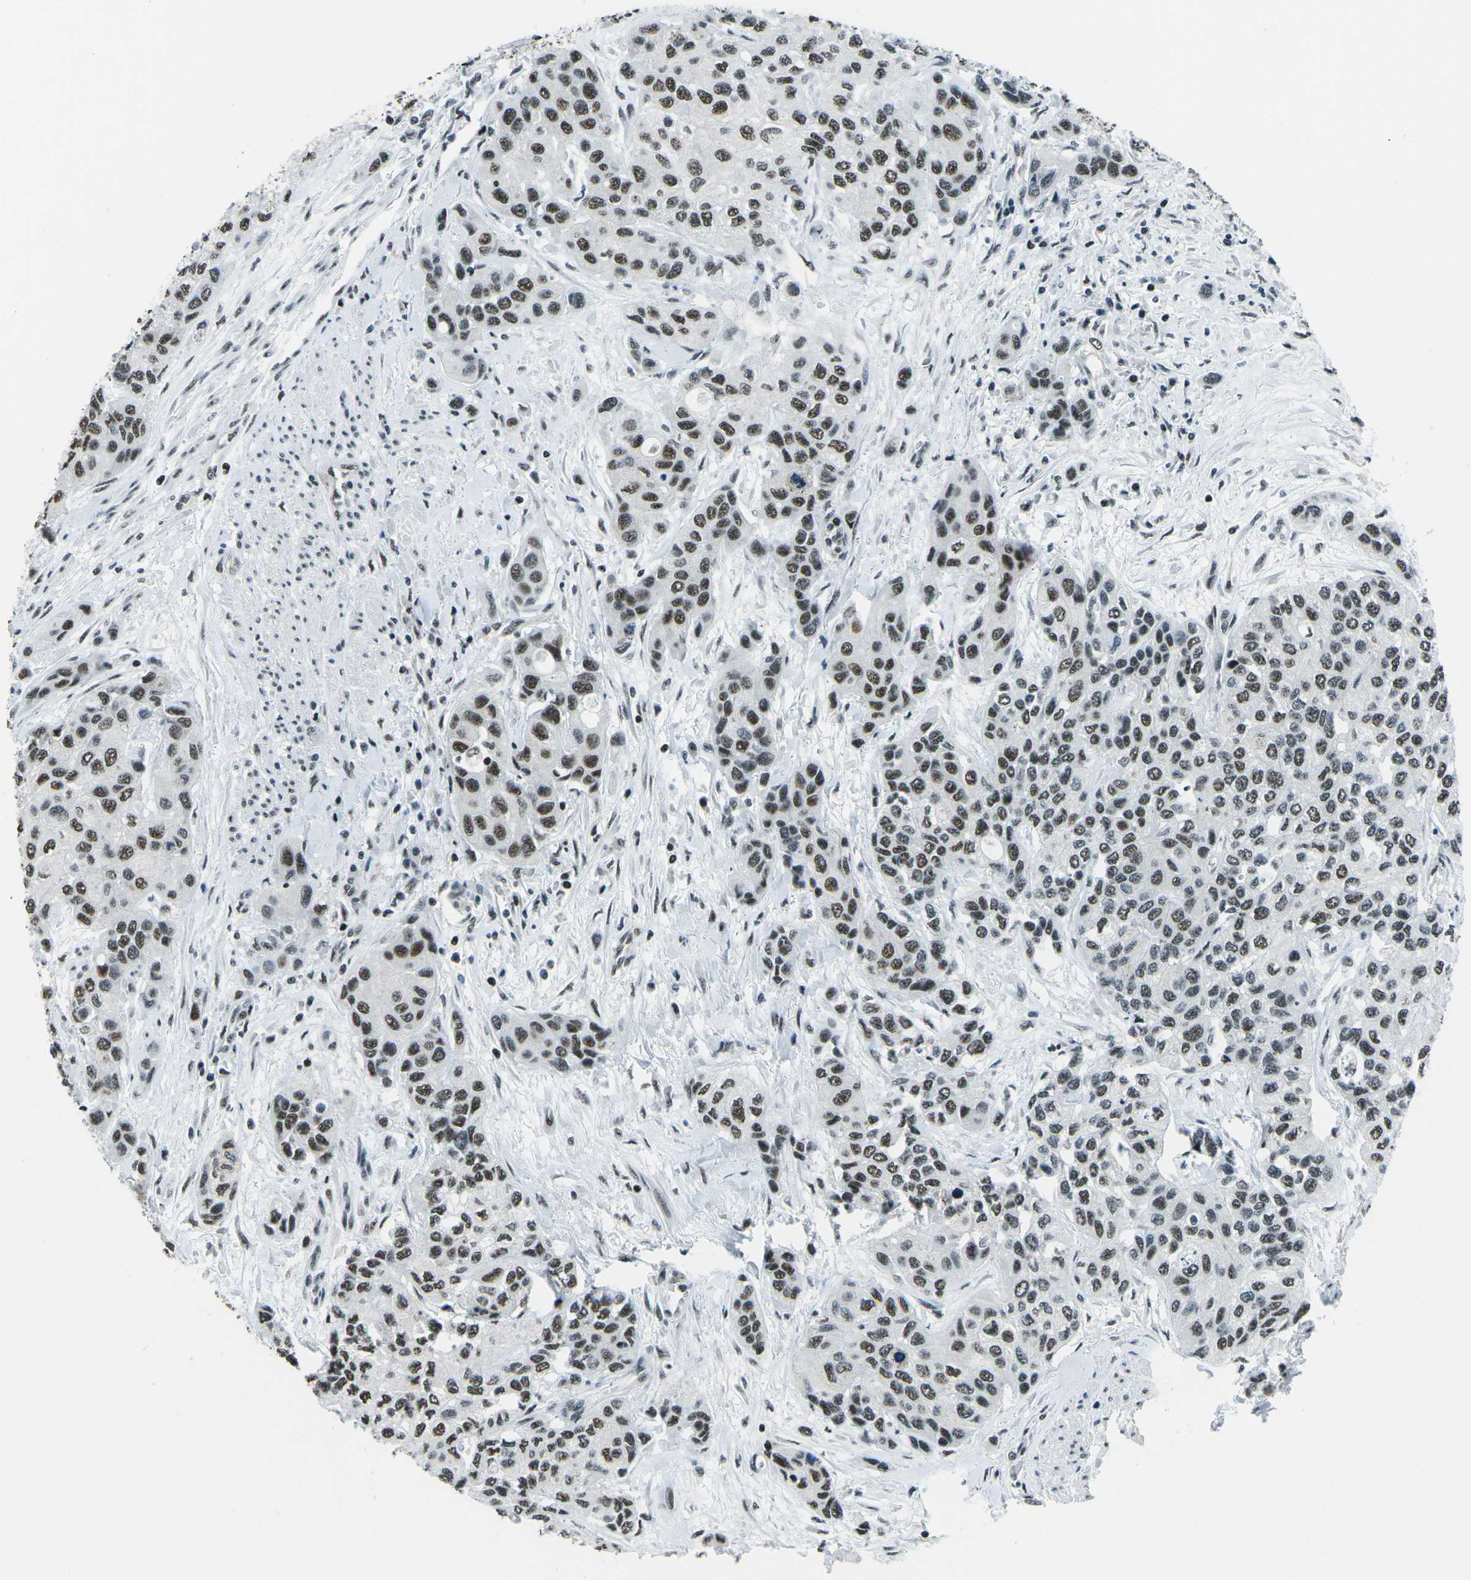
{"staining": {"intensity": "moderate", "quantity": ">75%", "location": "nuclear"}, "tissue": "urothelial cancer", "cell_type": "Tumor cells", "image_type": "cancer", "snomed": [{"axis": "morphology", "description": "Urothelial carcinoma, High grade"}, {"axis": "topography", "description": "Urinary bladder"}], "caption": "Tumor cells exhibit medium levels of moderate nuclear staining in approximately >75% of cells in human urothelial cancer. The protein is shown in brown color, while the nuclei are stained blue.", "gene": "RBL2", "patient": {"sex": "female", "age": 56}}